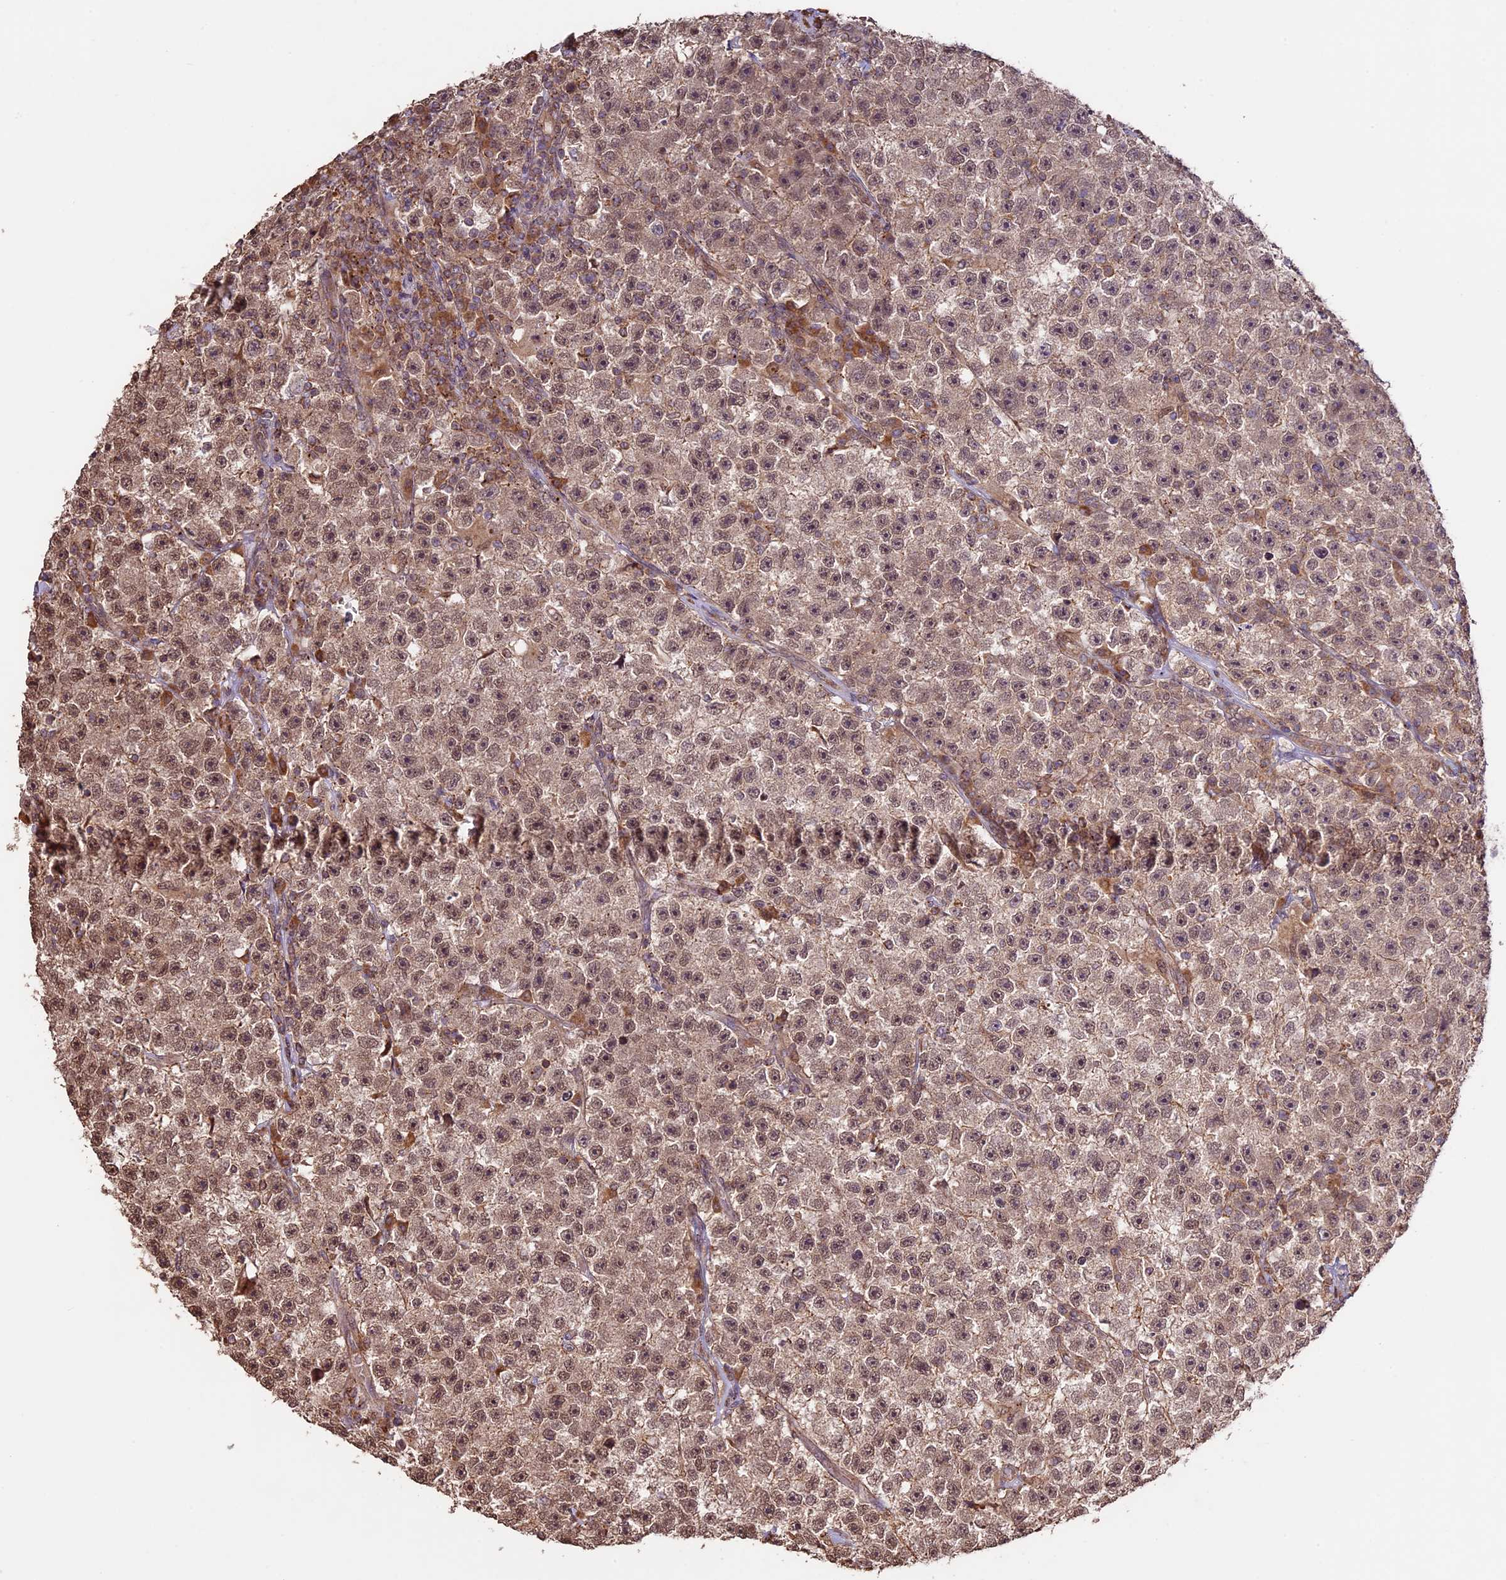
{"staining": {"intensity": "moderate", "quantity": ">75%", "location": "cytoplasmic/membranous"}, "tissue": "testis cancer", "cell_type": "Tumor cells", "image_type": "cancer", "snomed": [{"axis": "morphology", "description": "Seminoma, NOS"}, {"axis": "topography", "description": "Testis"}], "caption": "The photomicrograph shows a brown stain indicating the presence of a protein in the cytoplasmic/membranous of tumor cells in testis seminoma.", "gene": "BCAS4", "patient": {"sex": "male", "age": 22}}